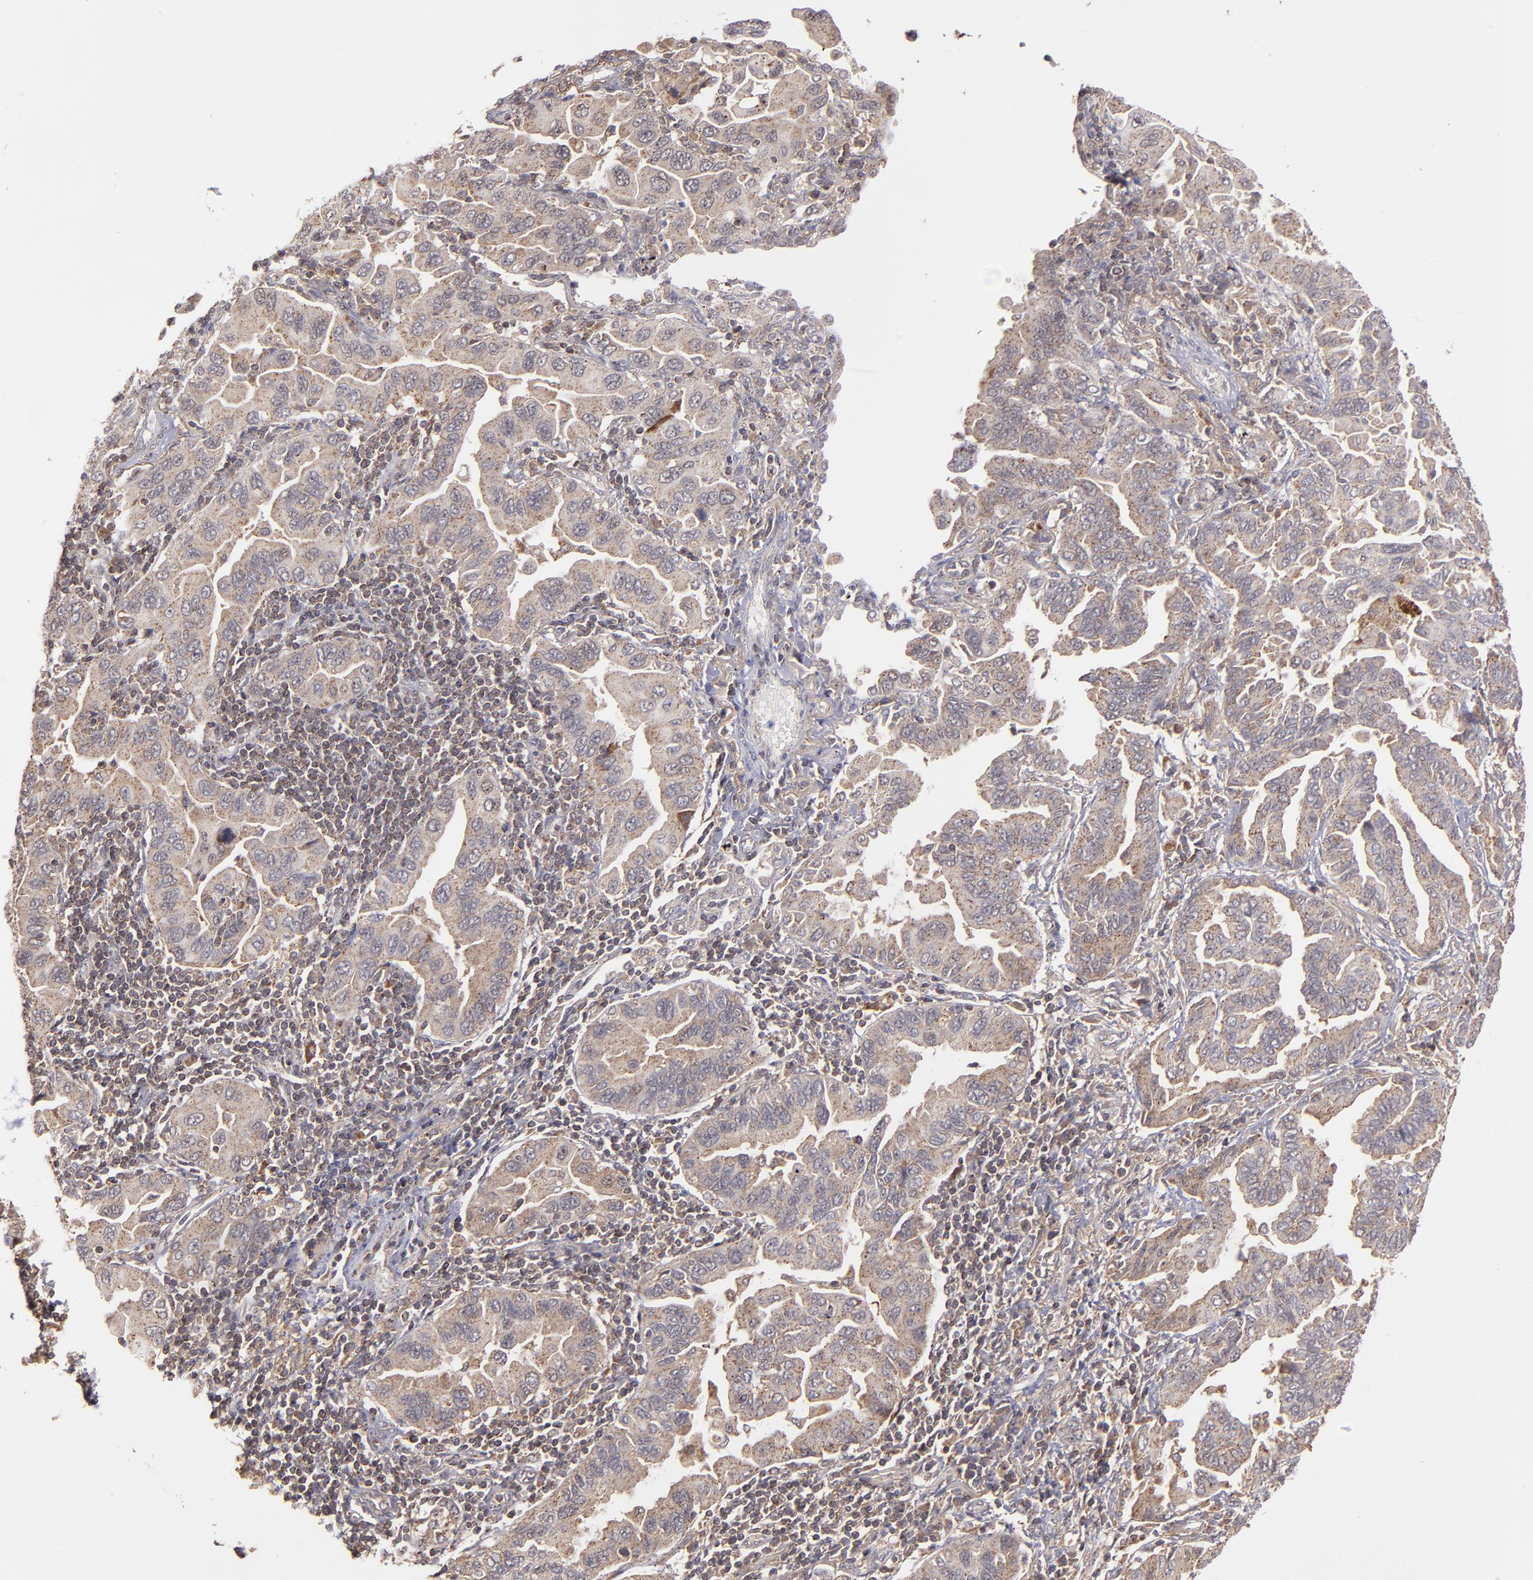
{"staining": {"intensity": "moderate", "quantity": ">75%", "location": "cytoplasmic/membranous"}, "tissue": "lung cancer", "cell_type": "Tumor cells", "image_type": "cancer", "snomed": [{"axis": "morphology", "description": "Adenocarcinoma, NOS"}, {"axis": "topography", "description": "Lung"}], "caption": "The image demonstrates a brown stain indicating the presence of a protein in the cytoplasmic/membranous of tumor cells in lung cancer.", "gene": "ZFYVE1", "patient": {"sex": "female", "age": 65}}